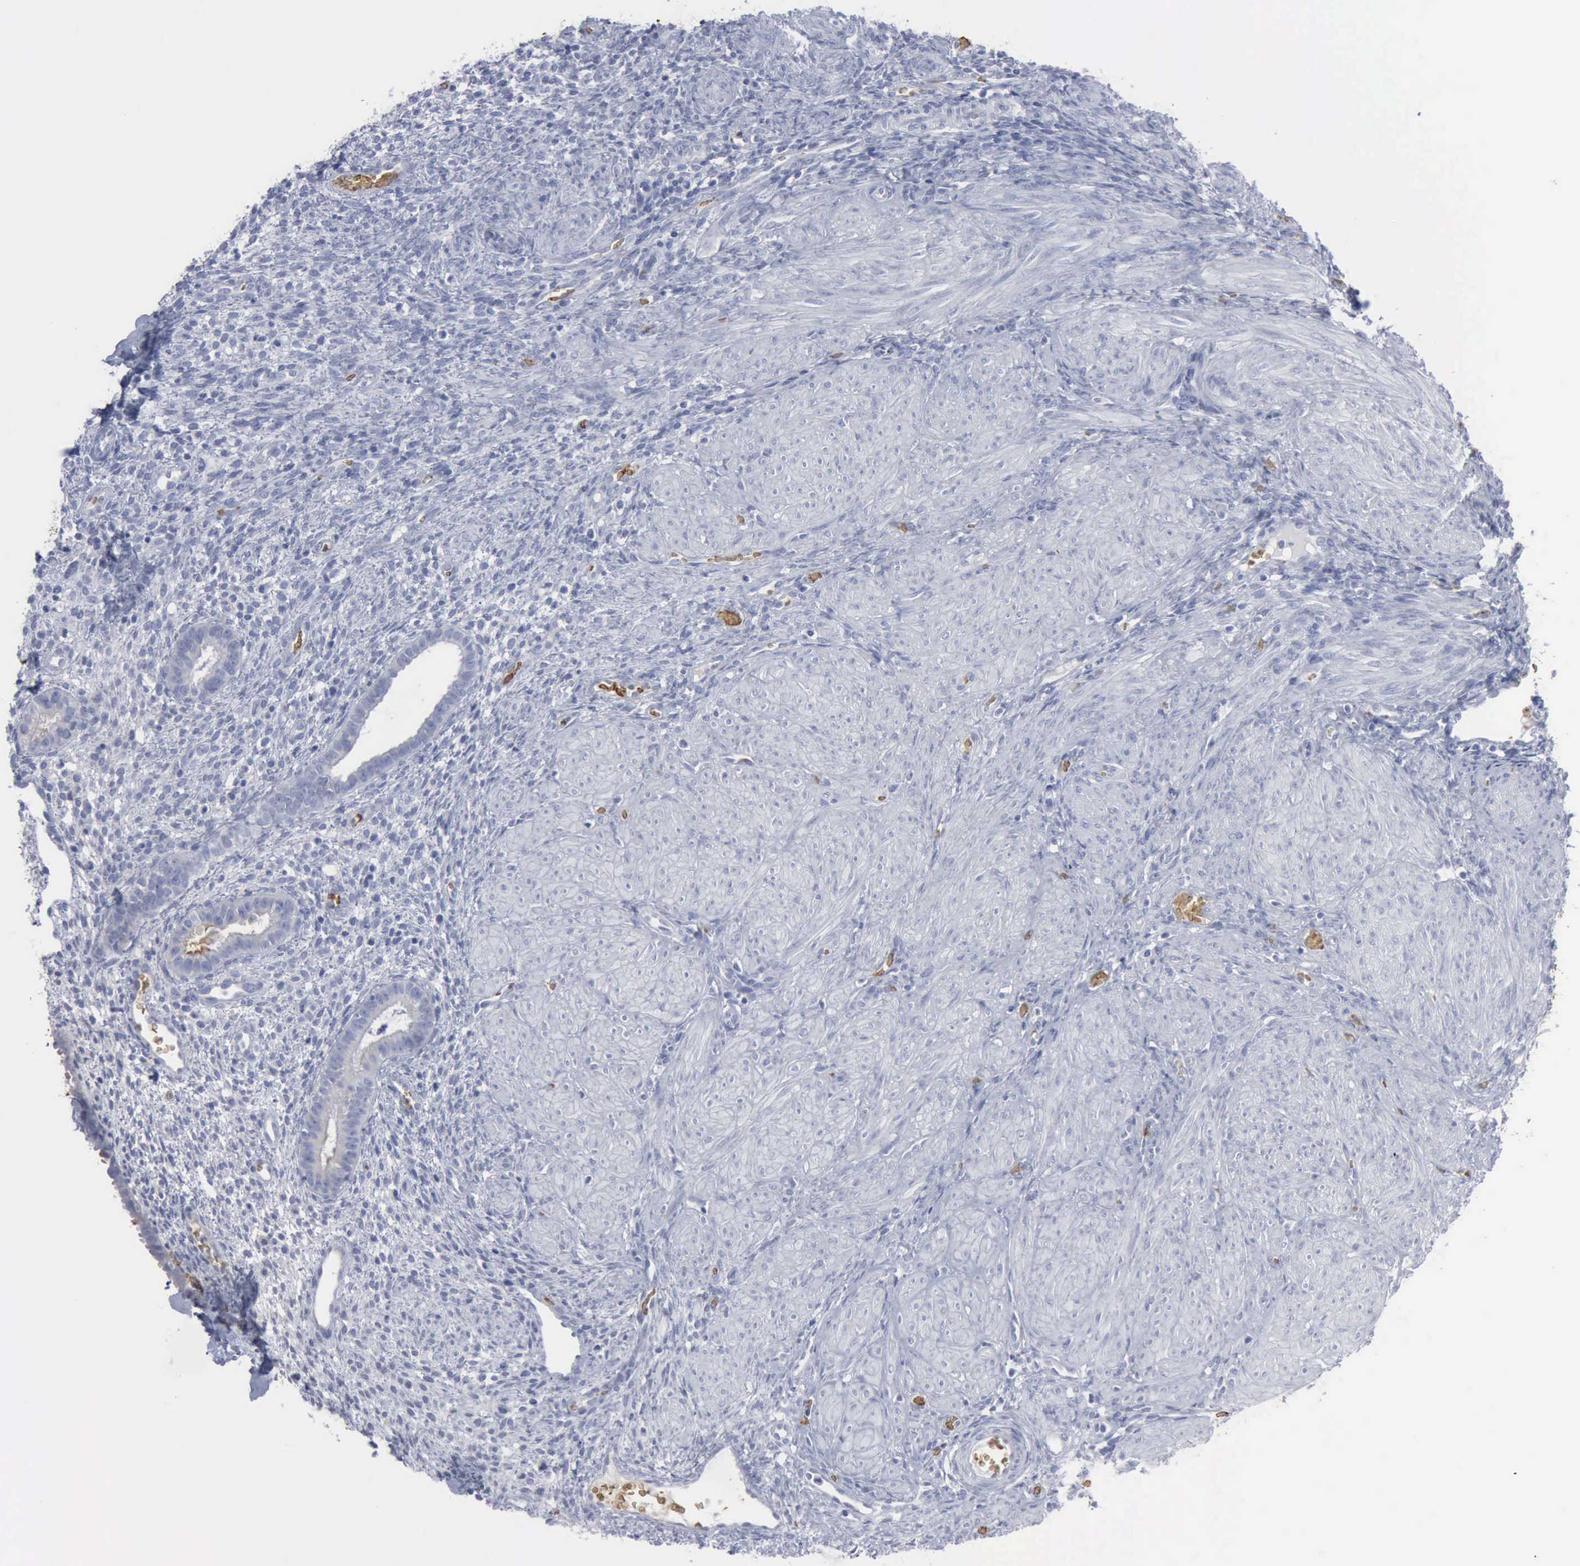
{"staining": {"intensity": "negative", "quantity": "none", "location": "none"}, "tissue": "endometrium", "cell_type": "Cells in endometrial stroma", "image_type": "normal", "snomed": [{"axis": "morphology", "description": "Normal tissue, NOS"}, {"axis": "topography", "description": "Endometrium"}], "caption": "Cells in endometrial stroma are negative for protein expression in unremarkable human endometrium. (Immunohistochemistry, brightfield microscopy, high magnification).", "gene": "TGFB1", "patient": {"sex": "female", "age": 72}}